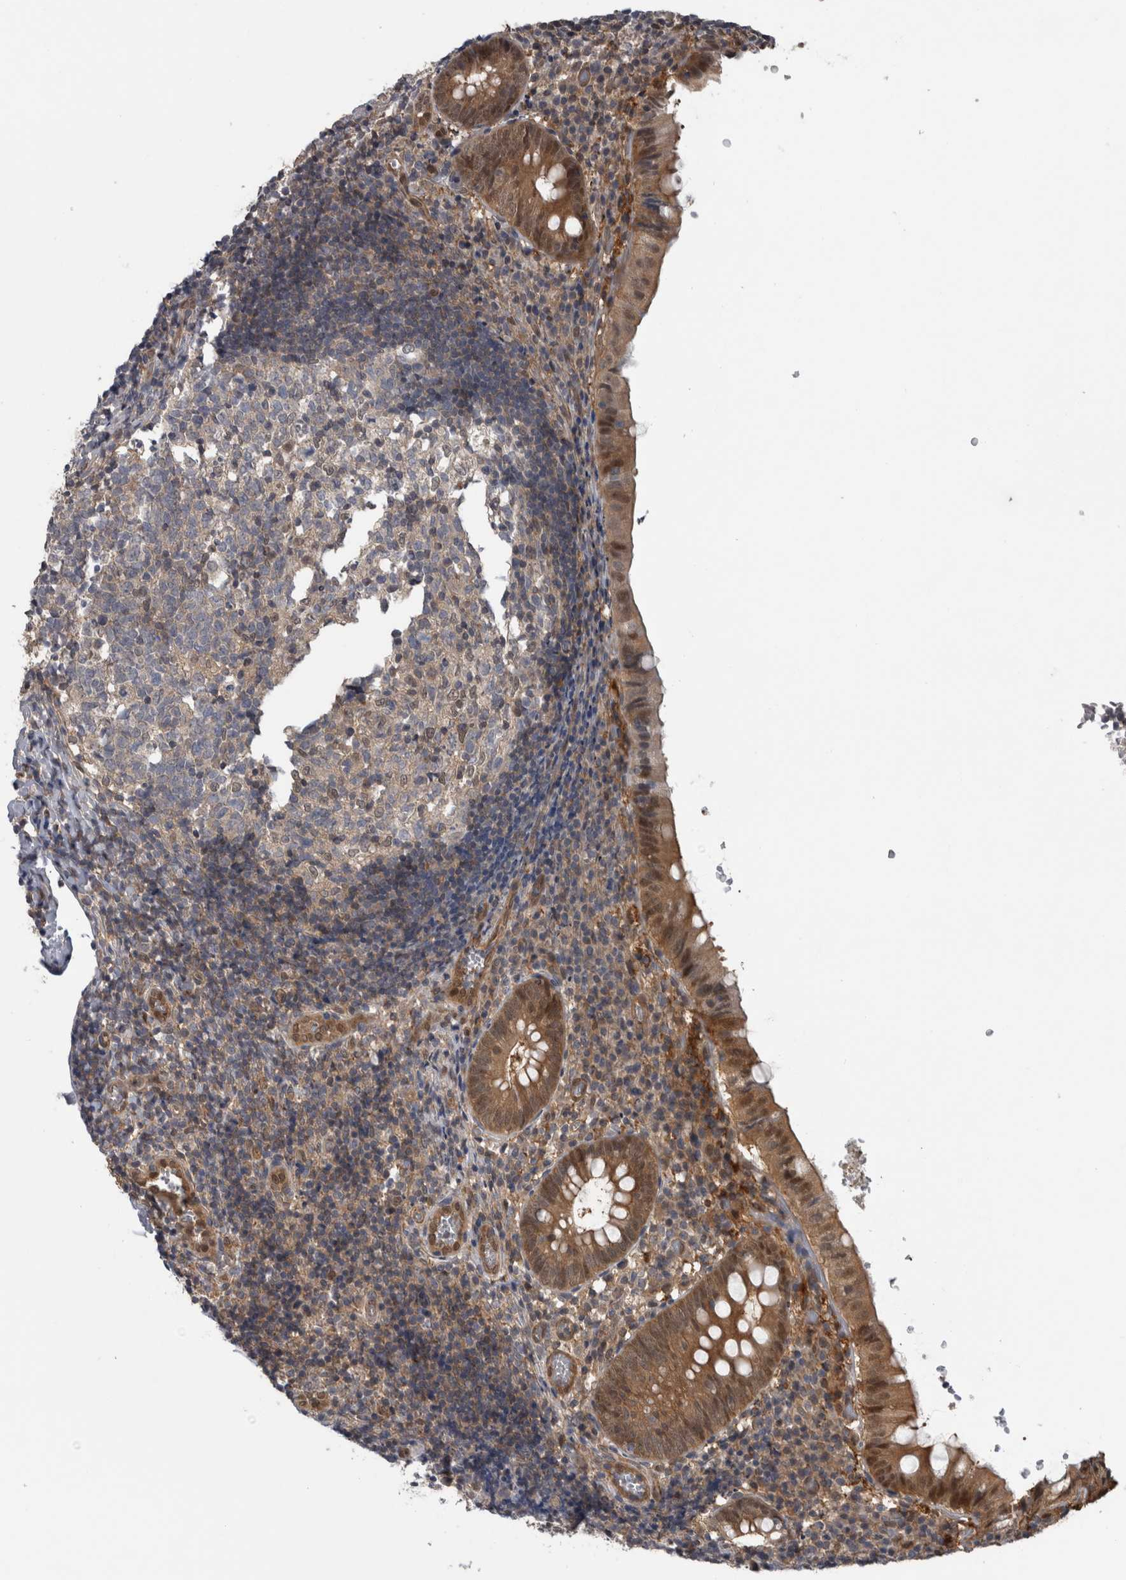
{"staining": {"intensity": "strong", "quantity": ">75%", "location": "cytoplasmic/membranous,nuclear"}, "tissue": "appendix", "cell_type": "Glandular cells", "image_type": "normal", "snomed": [{"axis": "morphology", "description": "Normal tissue, NOS"}, {"axis": "topography", "description": "Appendix"}], "caption": "Glandular cells exhibit high levels of strong cytoplasmic/membranous,nuclear positivity in about >75% of cells in unremarkable appendix.", "gene": "NAPRT", "patient": {"sex": "male", "age": 8}}